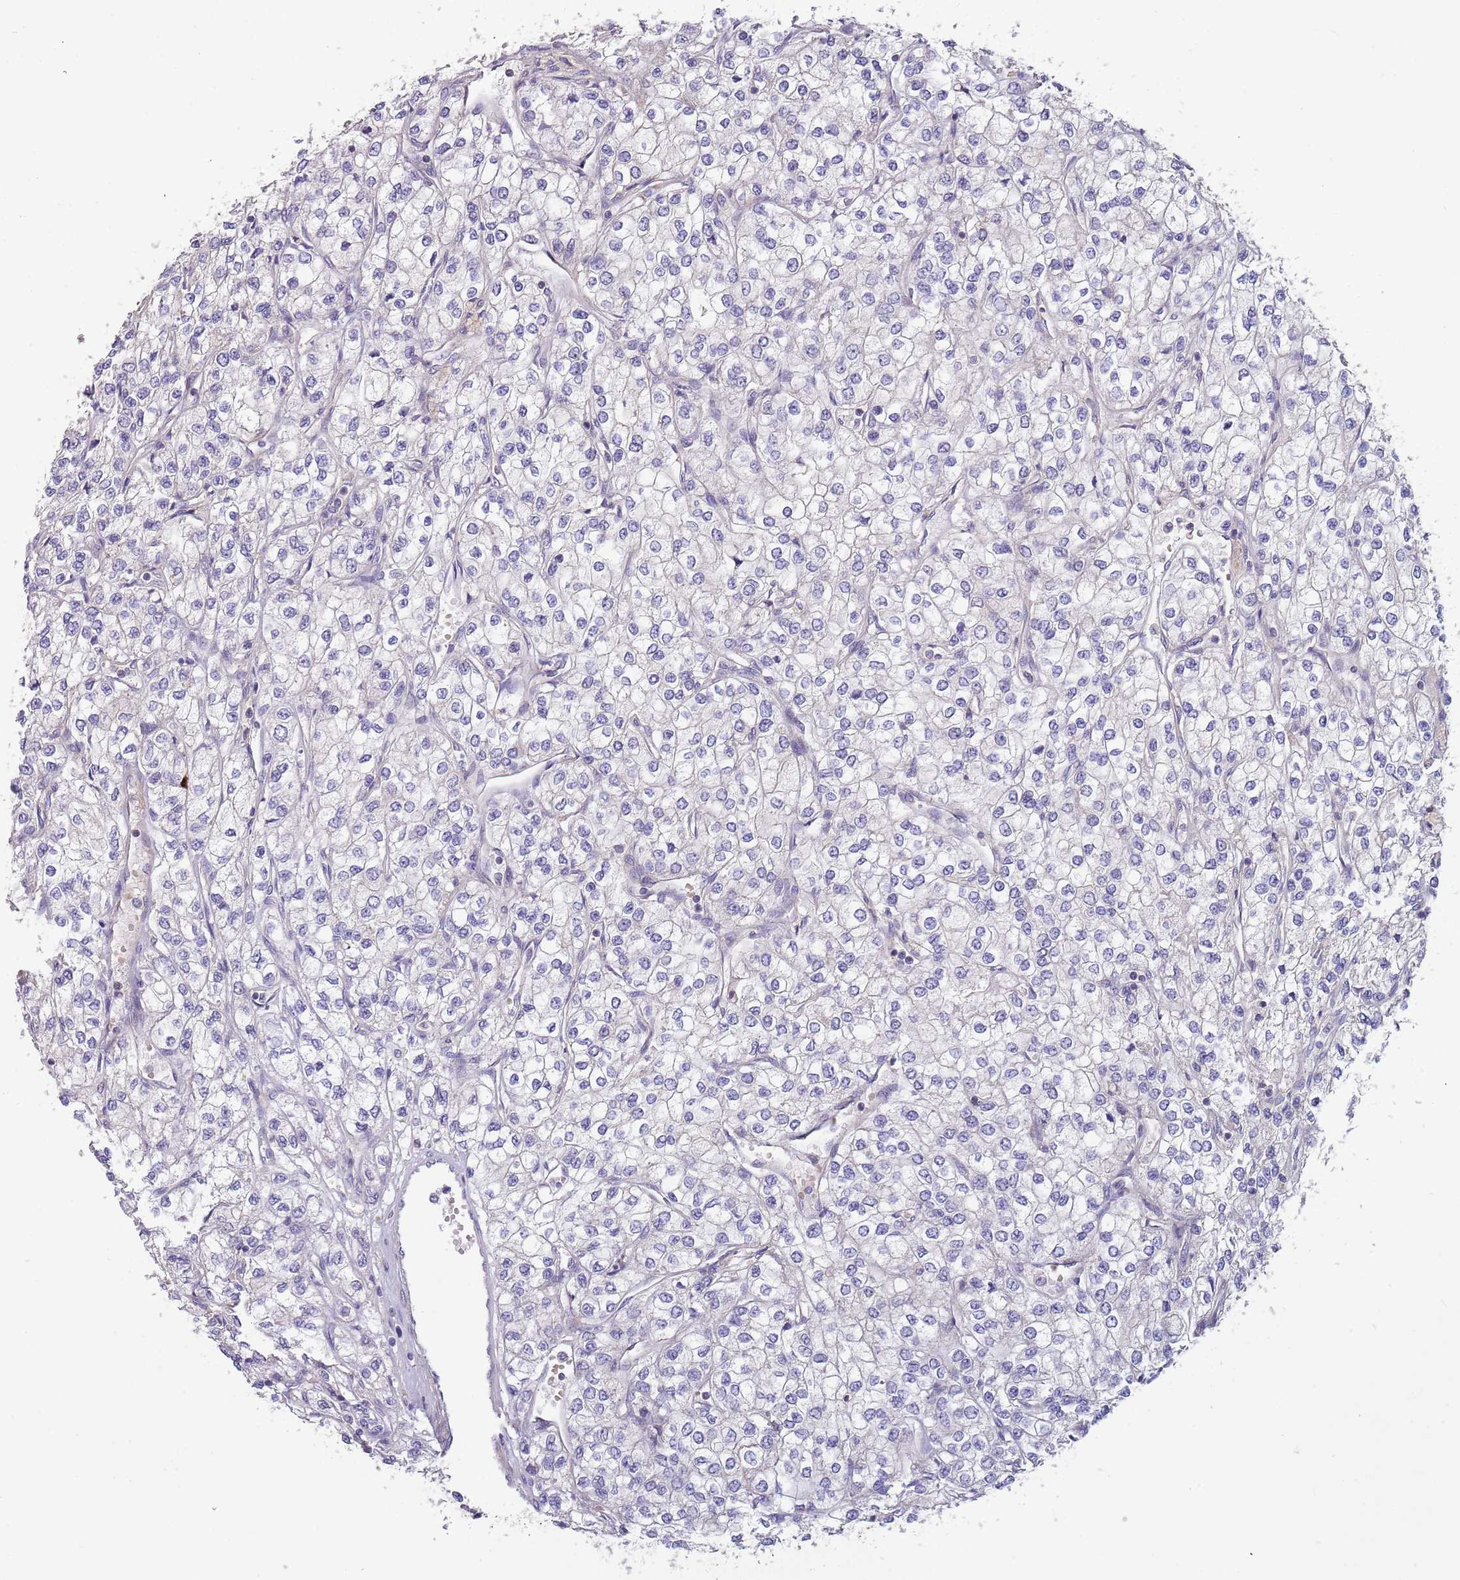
{"staining": {"intensity": "negative", "quantity": "none", "location": "none"}, "tissue": "renal cancer", "cell_type": "Tumor cells", "image_type": "cancer", "snomed": [{"axis": "morphology", "description": "Adenocarcinoma, NOS"}, {"axis": "topography", "description": "Kidney"}], "caption": "Tumor cells show no significant positivity in renal cancer.", "gene": "SUSD1", "patient": {"sex": "male", "age": 80}}